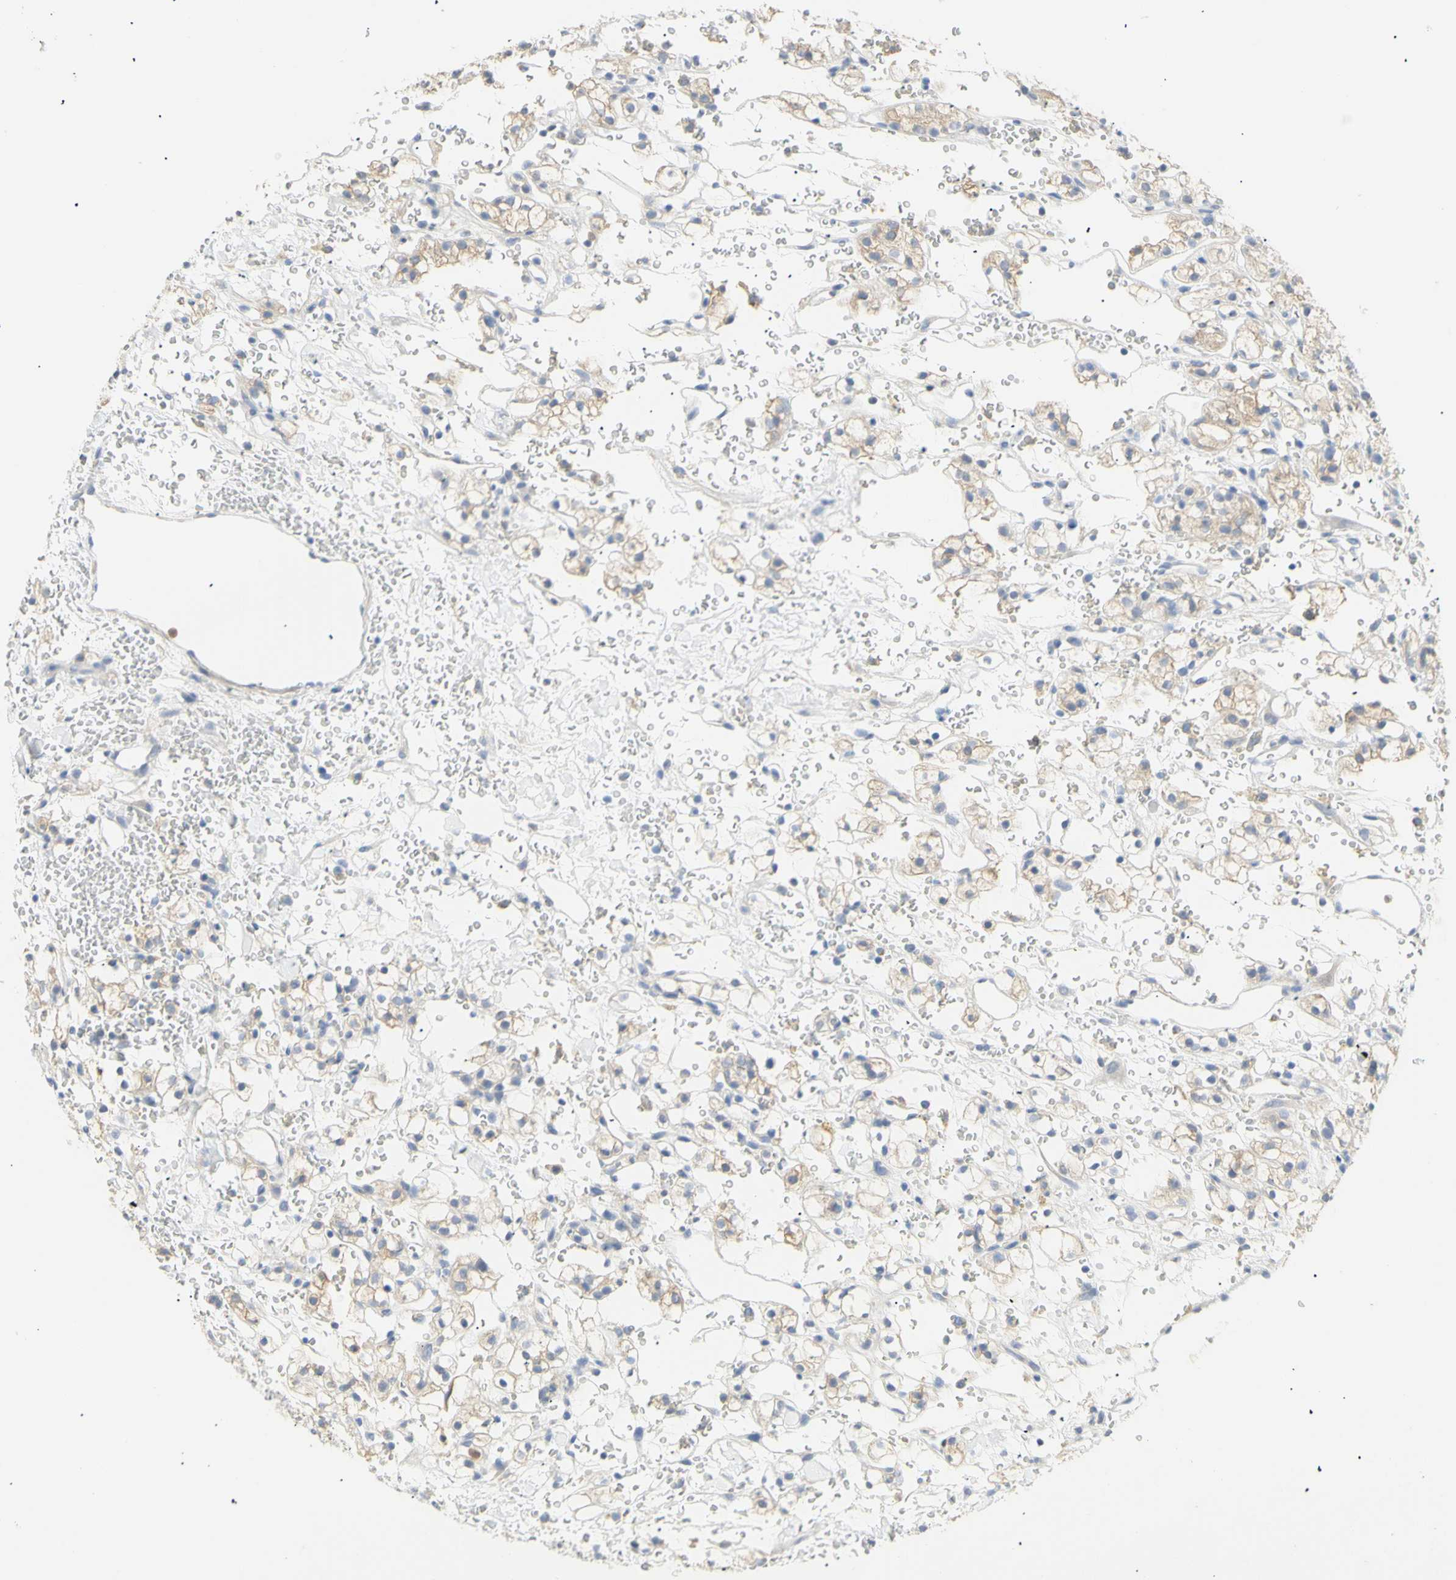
{"staining": {"intensity": "weak", "quantity": ">75%", "location": "cytoplasmic/membranous"}, "tissue": "renal cancer", "cell_type": "Tumor cells", "image_type": "cancer", "snomed": [{"axis": "morphology", "description": "Adenocarcinoma, NOS"}, {"axis": "topography", "description": "Kidney"}], "caption": "Immunohistochemistry micrograph of neoplastic tissue: human renal adenocarcinoma stained using IHC reveals low levels of weak protein expression localized specifically in the cytoplasmic/membranous of tumor cells, appearing as a cytoplasmic/membranous brown color.", "gene": "B4GALNT3", "patient": {"sex": "male", "age": 61}}